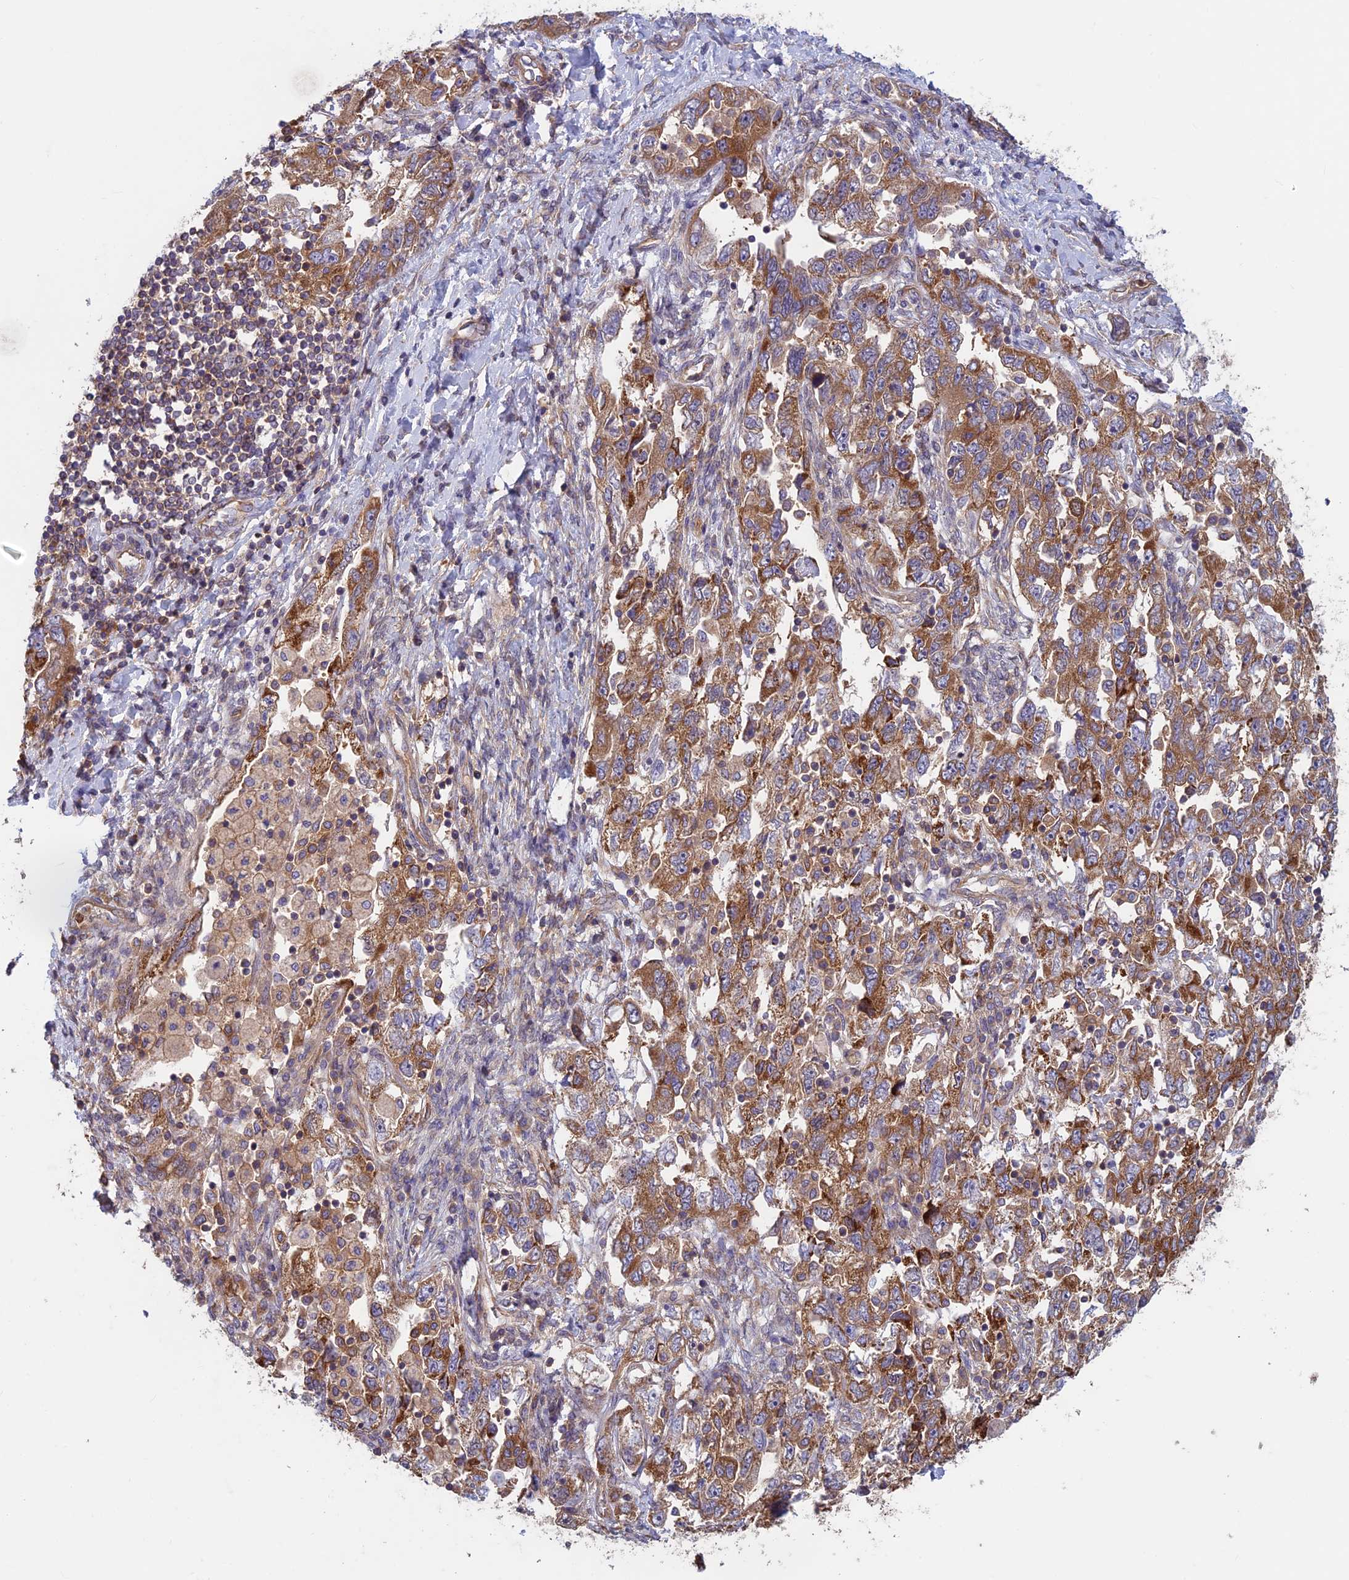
{"staining": {"intensity": "moderate", "quantity": ">75%", "location": "cytoplasmic/membranous"}, "tissue": "ovarian cancer", "cell_type": "Tumor cells", "image_type": "cancer", "snomed": [{"axis": "morphology", "description": "Carcinoma, NOS"}, {"axis": "morphology", "description": "Cystadenocarcinoma, serous, NOS"}, {"axis": "topography", "description": "Ovary"}], "caption": "Human ovarian cancer (carcinoma) stained for a protein (brown) shows moderate cytoplasmic/membranous positive positivity in approximately >75% of tumor cells.", "gene": "DNM1L", "patient": {"sex": "female", "age": 69}}